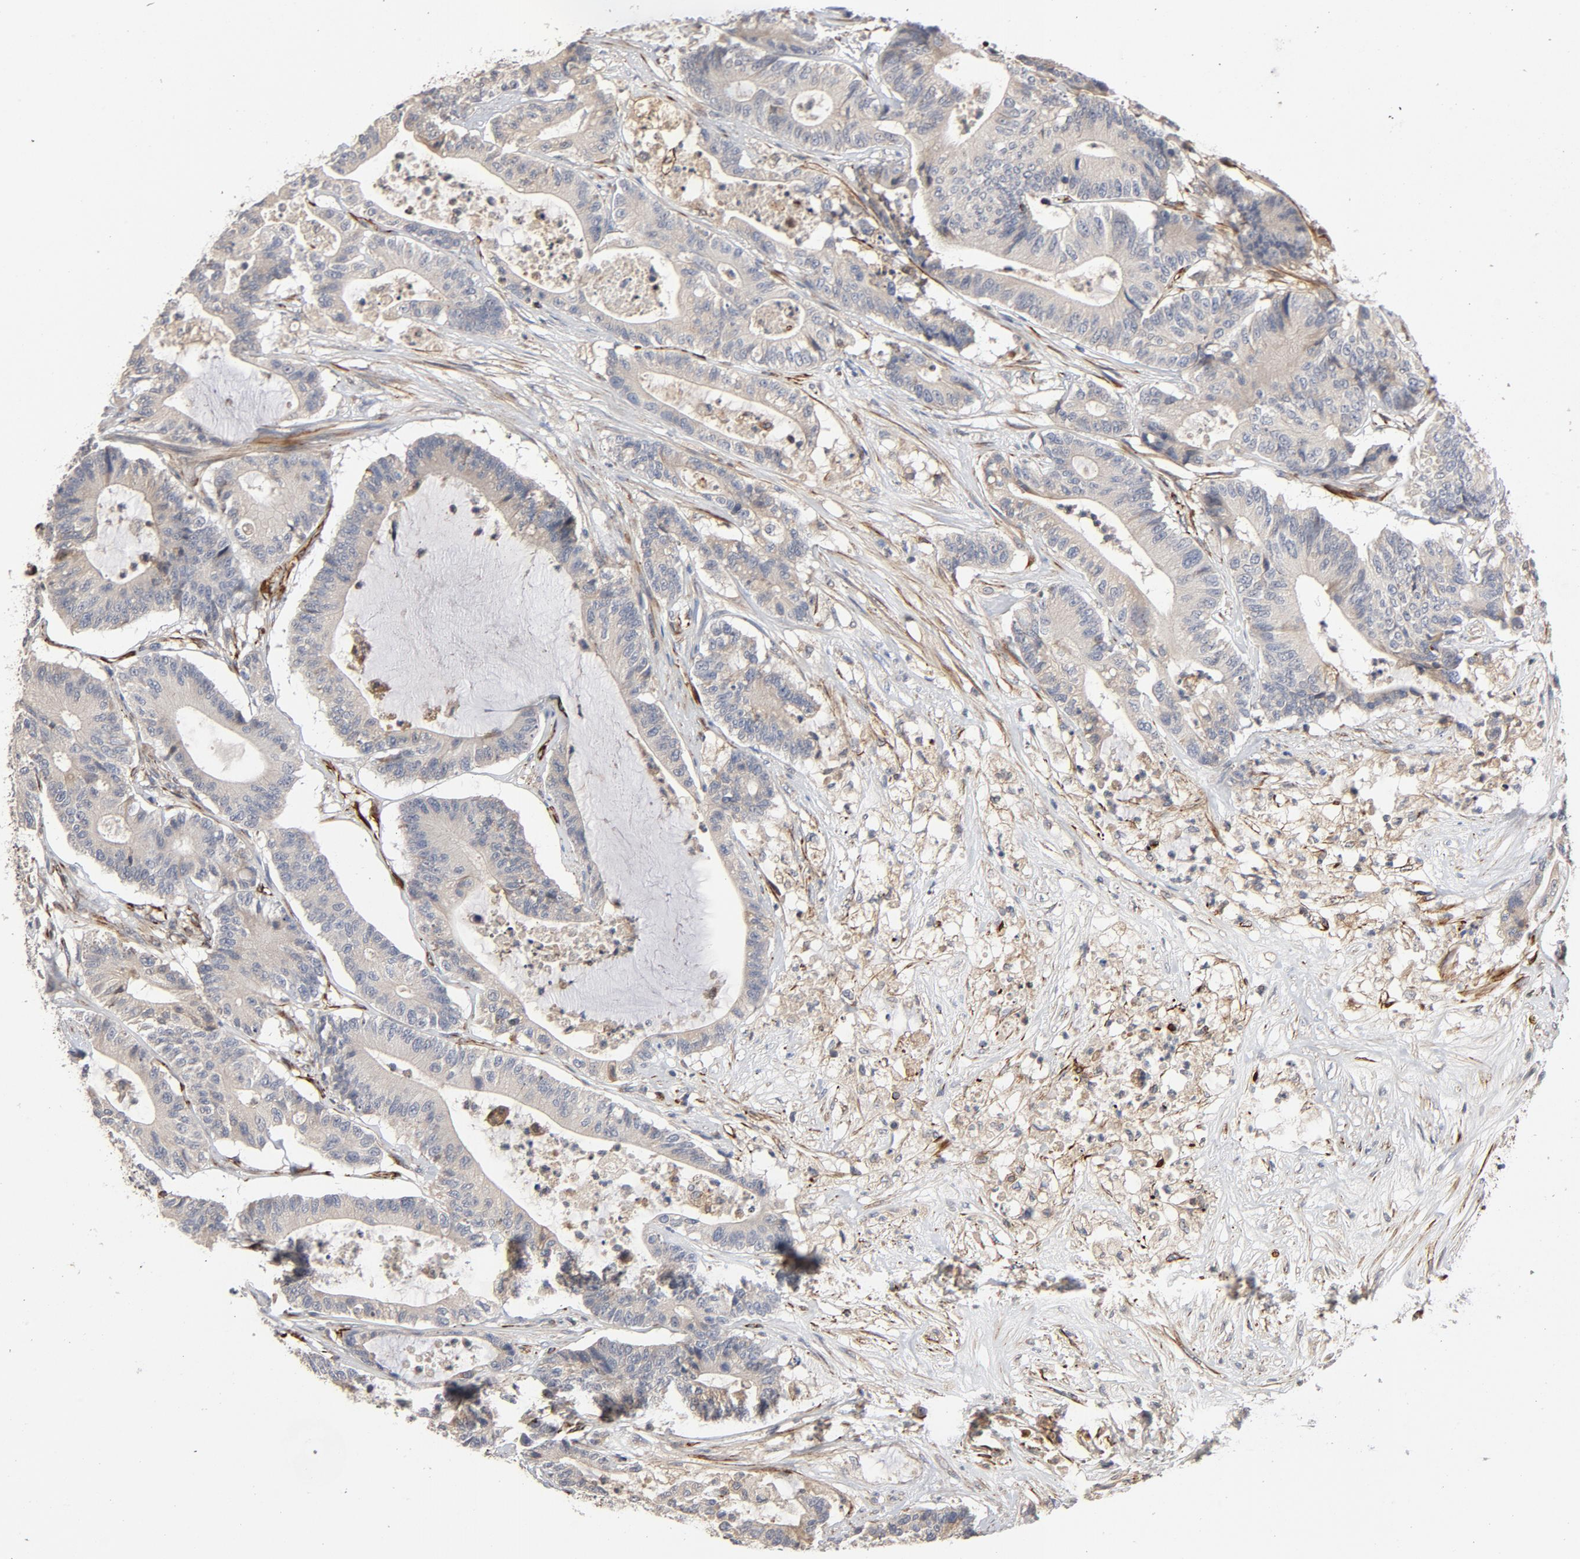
{"staining": {"intensity": "weak", "quantity": ">75%", "location": "cytoplasmic/membranous"}, "tissue": "colorectal cancer", "cell_type": "Tumor cells", "image_type": "cancer", "snomed": [{"axis": "morphology", "description": "Adenocarcinoma, NOS"}, {"axis": "topography", "description": "Colon"}], "caption": "Tumor cells display weak cytoplasmic/membranous staining in approximately >75% of cells in colorectal adenocarcinoma. Immunohistochemistry stains the protein in brown and the nuclei are stained blue.", "gene": "FAM118A", "patient": {"sex": "female", "age": 84}}